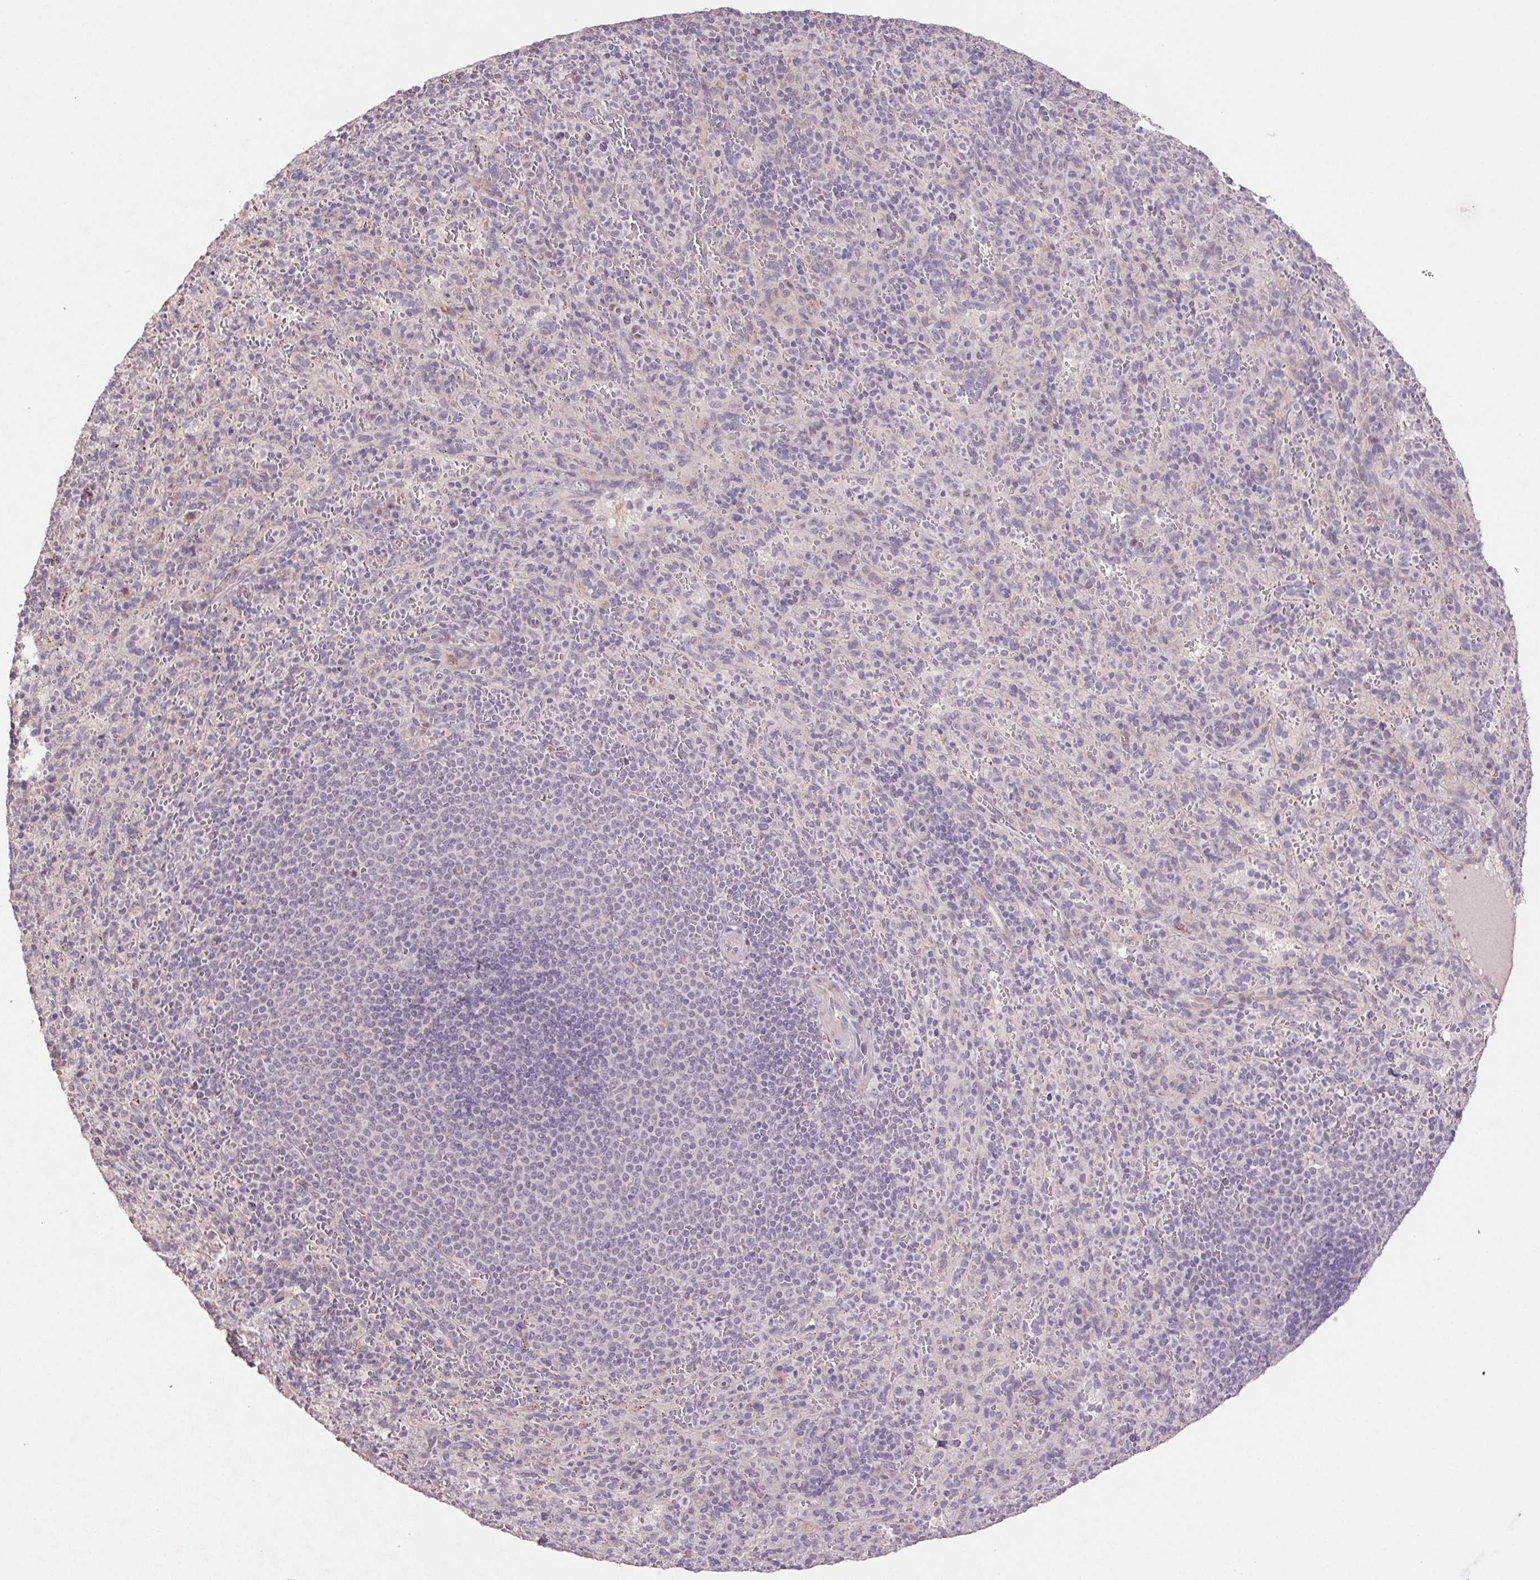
{"staining": {"intensity": "negative", "quantity": "none", "location": "none"}, "tissue": "spleen", "cell_type": "Cells in red pulp", "image_type": "normal", "snomed": [{"axis": "morphology", "description": "Normal tissue, NOS"}, {"axis": "topography", "description": "Spleen"}], "caption": "This is an IHC photomicrograph of normal spleen. There is no positivity in cells in red pulp.", "gene": "GRM2", "patient": {"sex": "male", "age": 57}}